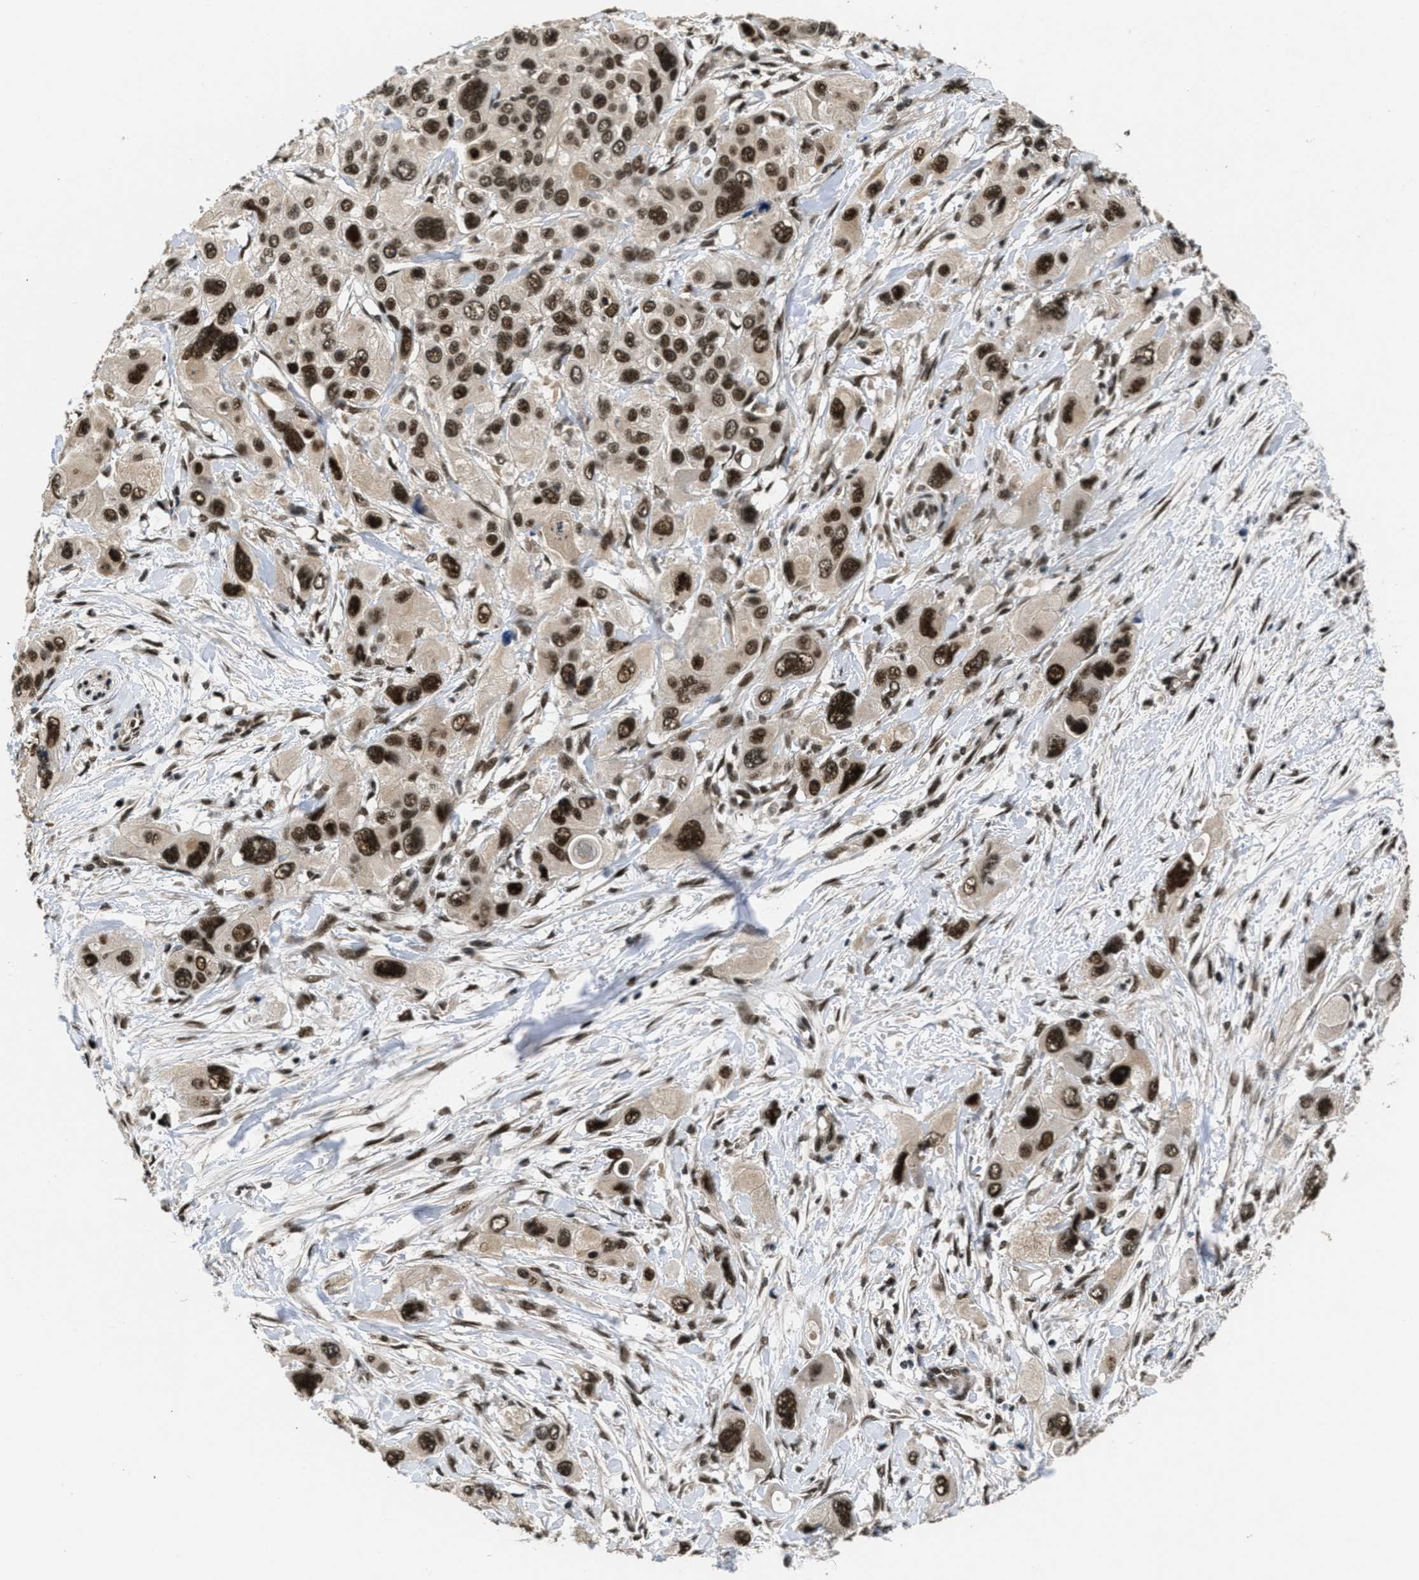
{"staining": {"intensity": "strong", "quantity": ">75%", "location": "cytoplasmic/membranous,nuclear"}, "tissue": "pancreatic cancer", "cell_type": "Tumor cells", "image_type": "cancer", "snomed": [{"axis": "morphology", "description": "Adenocarcinoma, NOS"}, {"axis": "topography", "description": "Pancreas"}], "caption": "Pancreatic cancer stained for a protein exhibits strong cytoplasmic/membranous and nuclear positivity in tumor cells.", "gene": "CUL4B", "patient": {"sex": "male", "age": 73}}